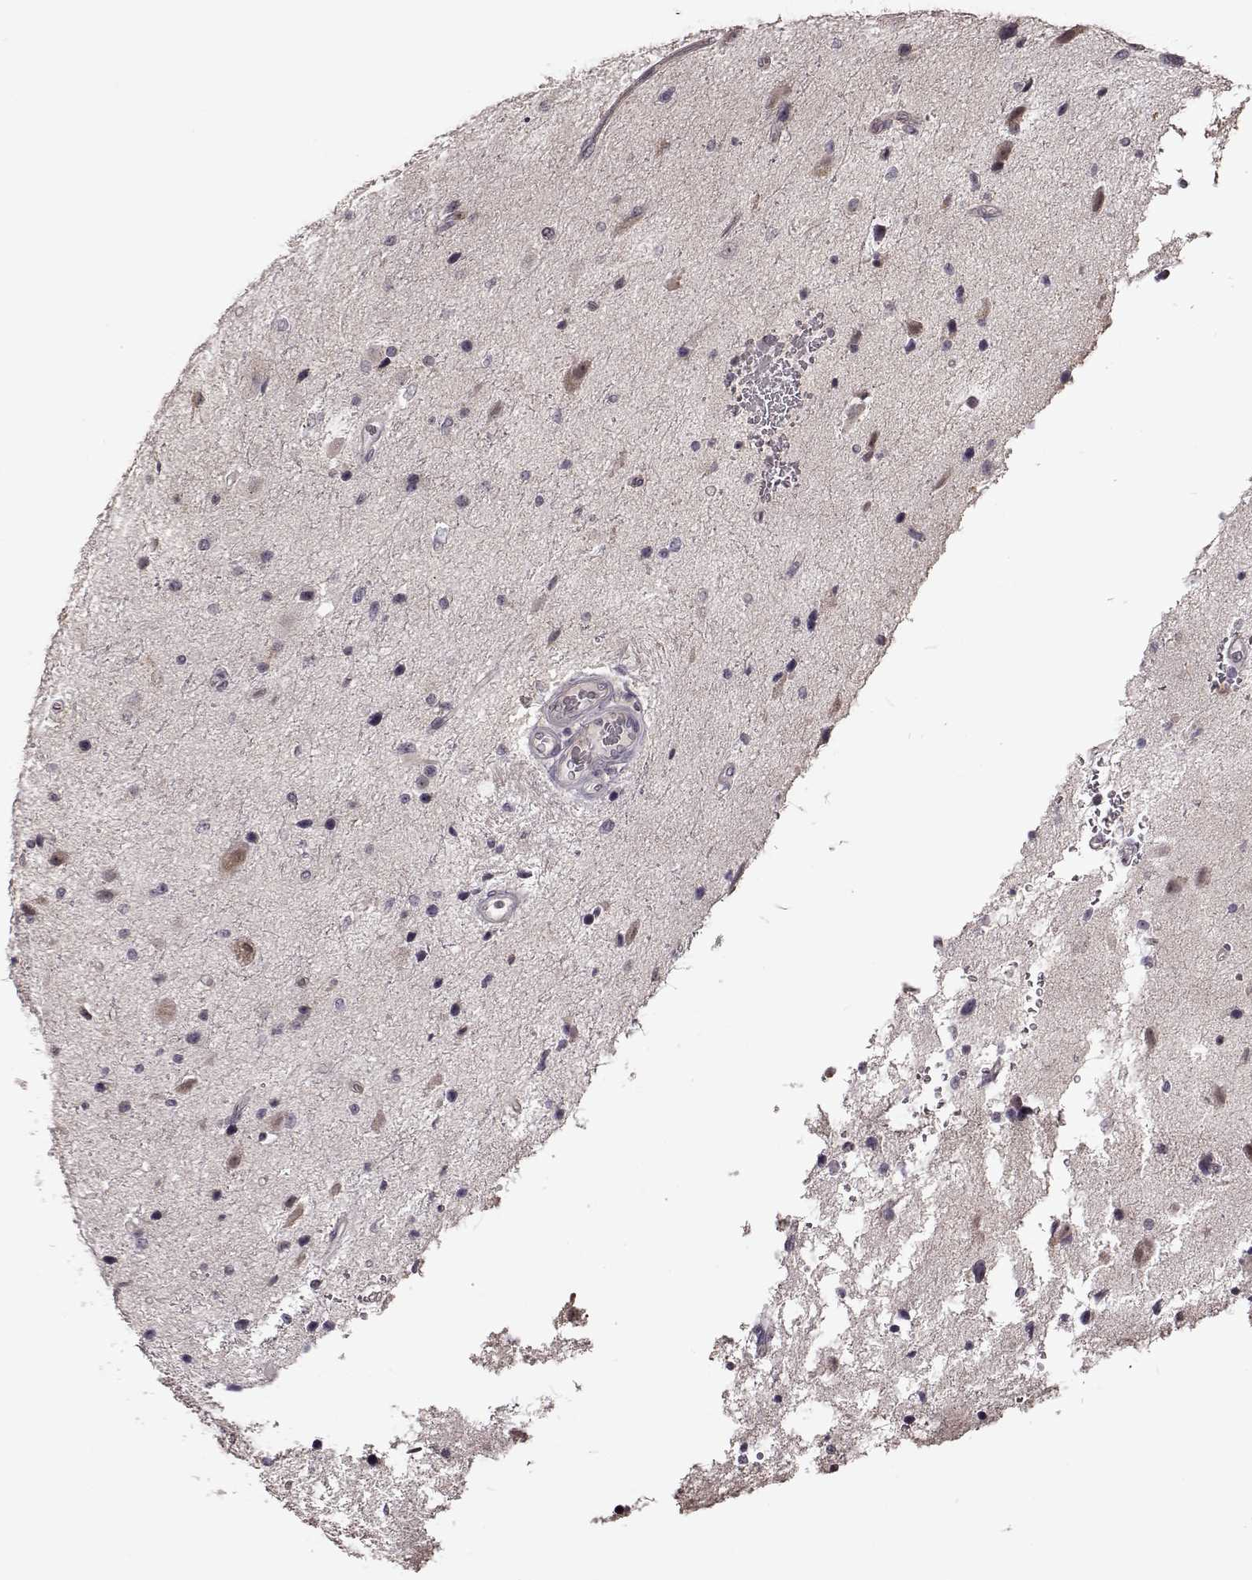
{"staining": {"intensity": "negative", "quantity": "none", "location": "none"}, "tissue": "glioma", "cell_type": "Tumor cells", "image_type": "cancer", "snomed": [{"axis": "morphology", "description": "Glioma, malignant, Low grade"}, {"axis": "topography", "description": "Brain"}], "caption": "This histopathology image is of malignant low-grade glioma stained with immunohistochemistry (IHC) to label a protein in brown with the nuclei are counter-stained blue. There is no expression in tumor cells. (Immunohistochemistry, brightfield microscopy, high magnification).", "gene": "CRB1", "patient": {"sex": "female", "age": 32}}